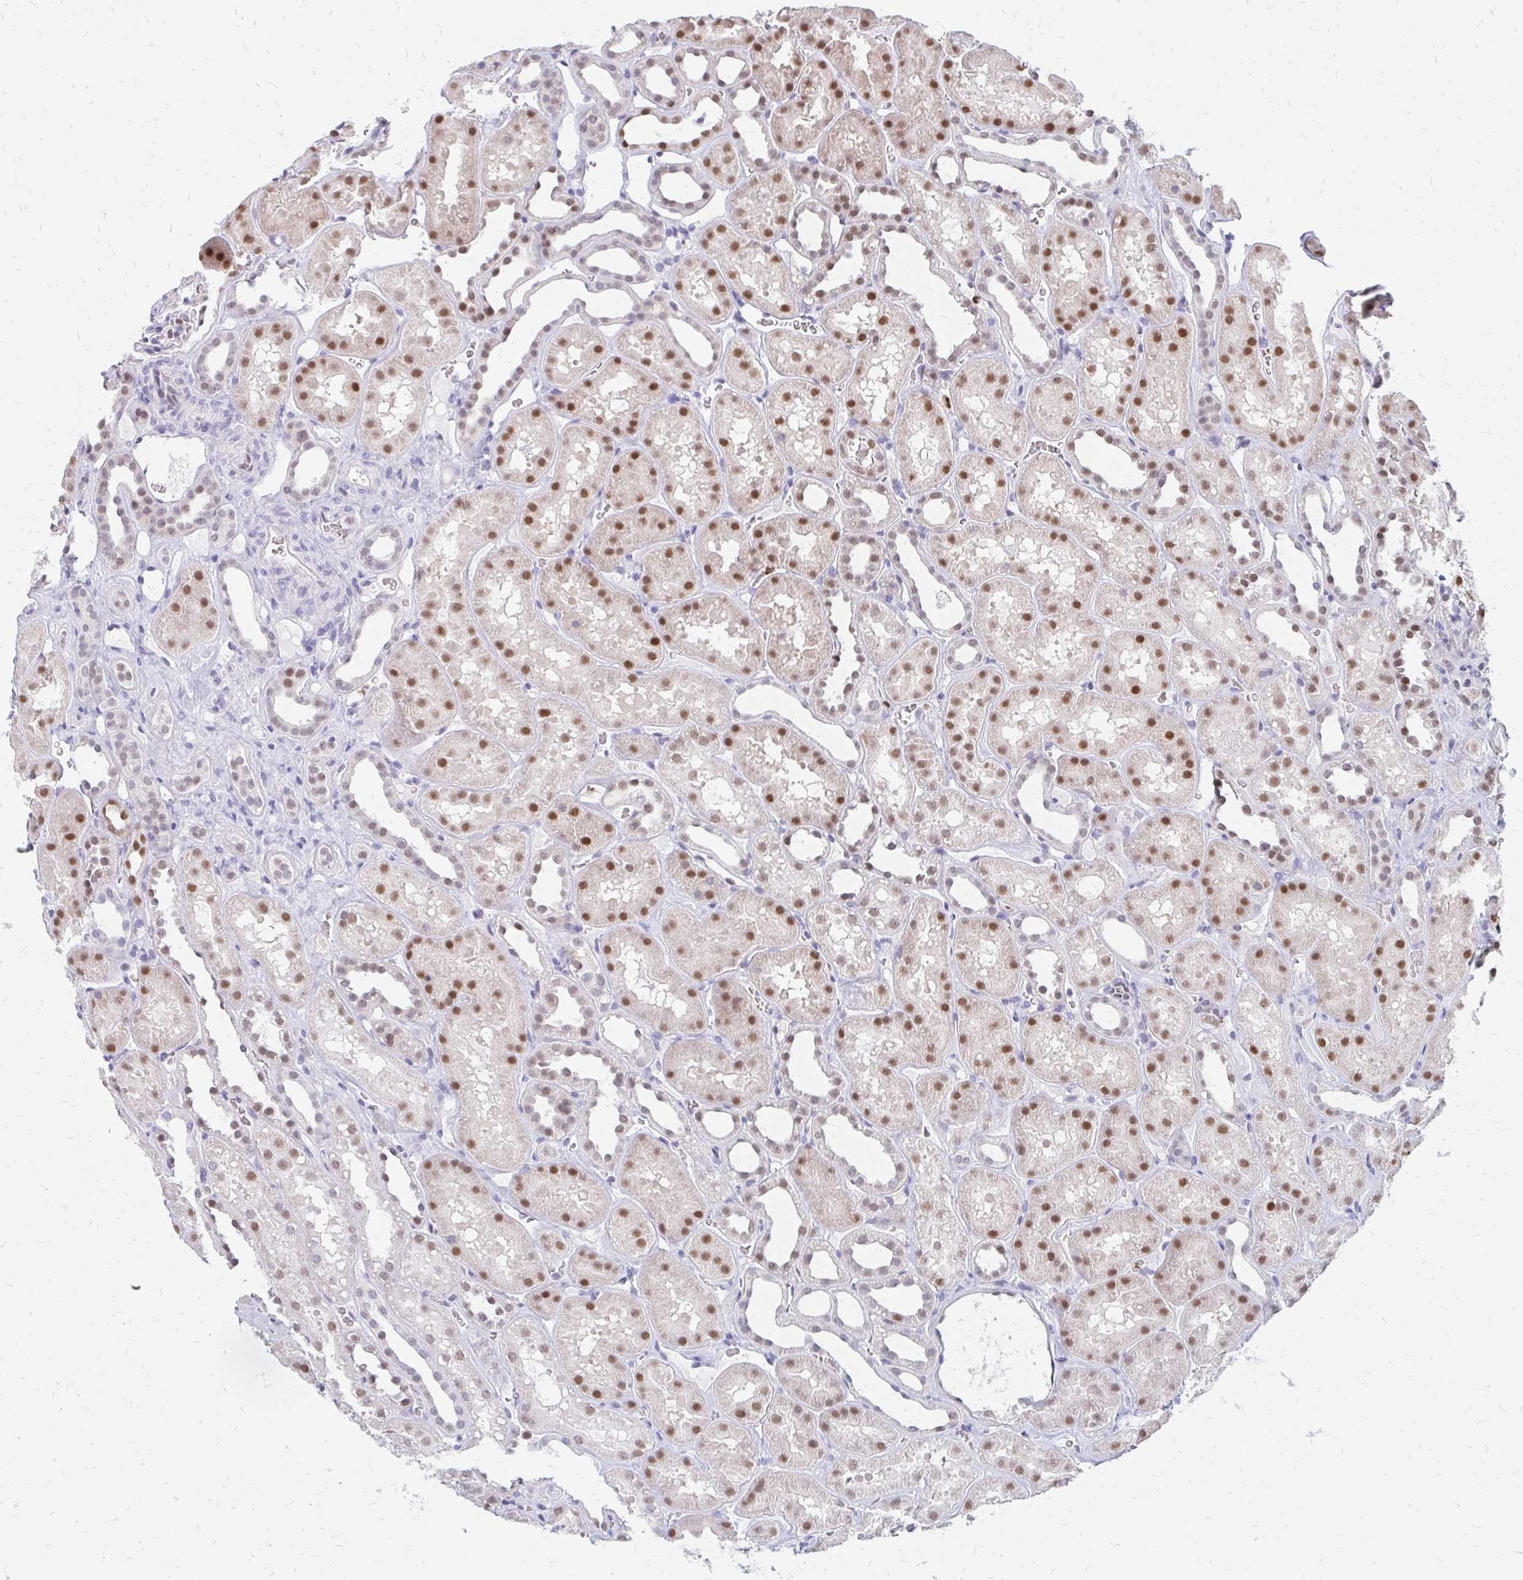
{"staining": {"intensity": "negative", "quantity": "none", "location": "none"}, "tissue": "kidney", "cell_type": "Cells in glomeruli", "image_type": "normal", "snomed": [{"axis": "morphology", "description": "Normal tissue, NOS"}, {"axis": "topography", "description": "Kidney"}], "caption": "A micrograph of human kidney is negative for staining in cells in glomeruli. (Immunohistochemistry (ihc), brightfield microscopy, high magnification).", "gene": "PLK3", "patient": {"sex": "female", "age": 41}}